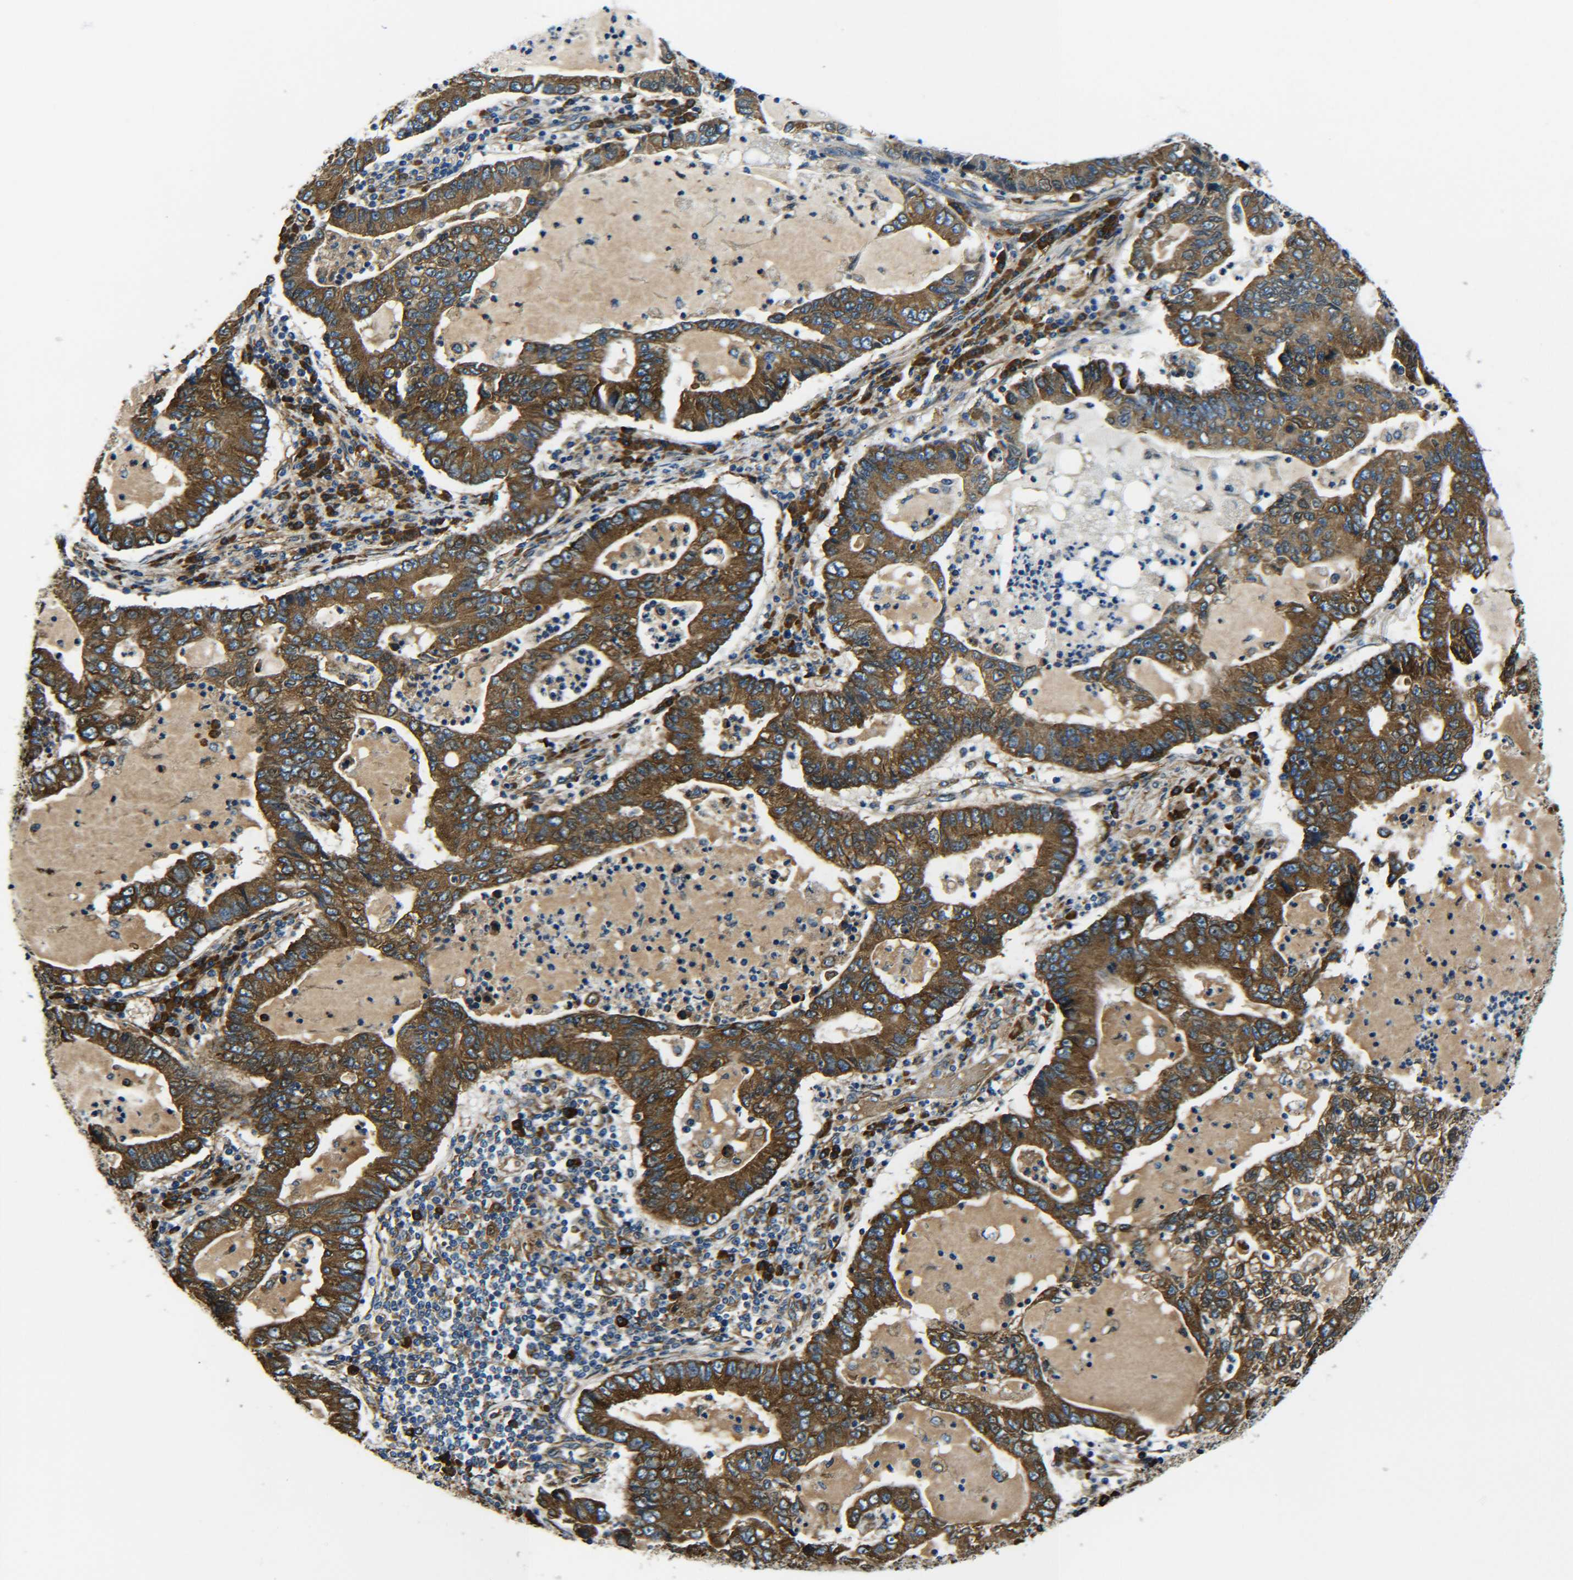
{"staining": {"intensity": "strong", "quantity": ">75%", "location": "cytoplasmic/membranous"}, "tissue": "lung cancer", "cell_type": "Tumor cells", "image_type": "cancer", "snomed": [{"axis": "morphology", "description": "Adenocarcinoma, NOS"}, {"axis": "topography", "description": "Lung"}], "caption": "Immunohistochemistry histopathology image of adenocarcinoma (lung) stained for a protein (brown), which shows high levels of strong cytoplasmic/membranous positivity in about >75% of tumor cells.", "gene": "PREB", "patient": {"sex": "female", "age": 51}}